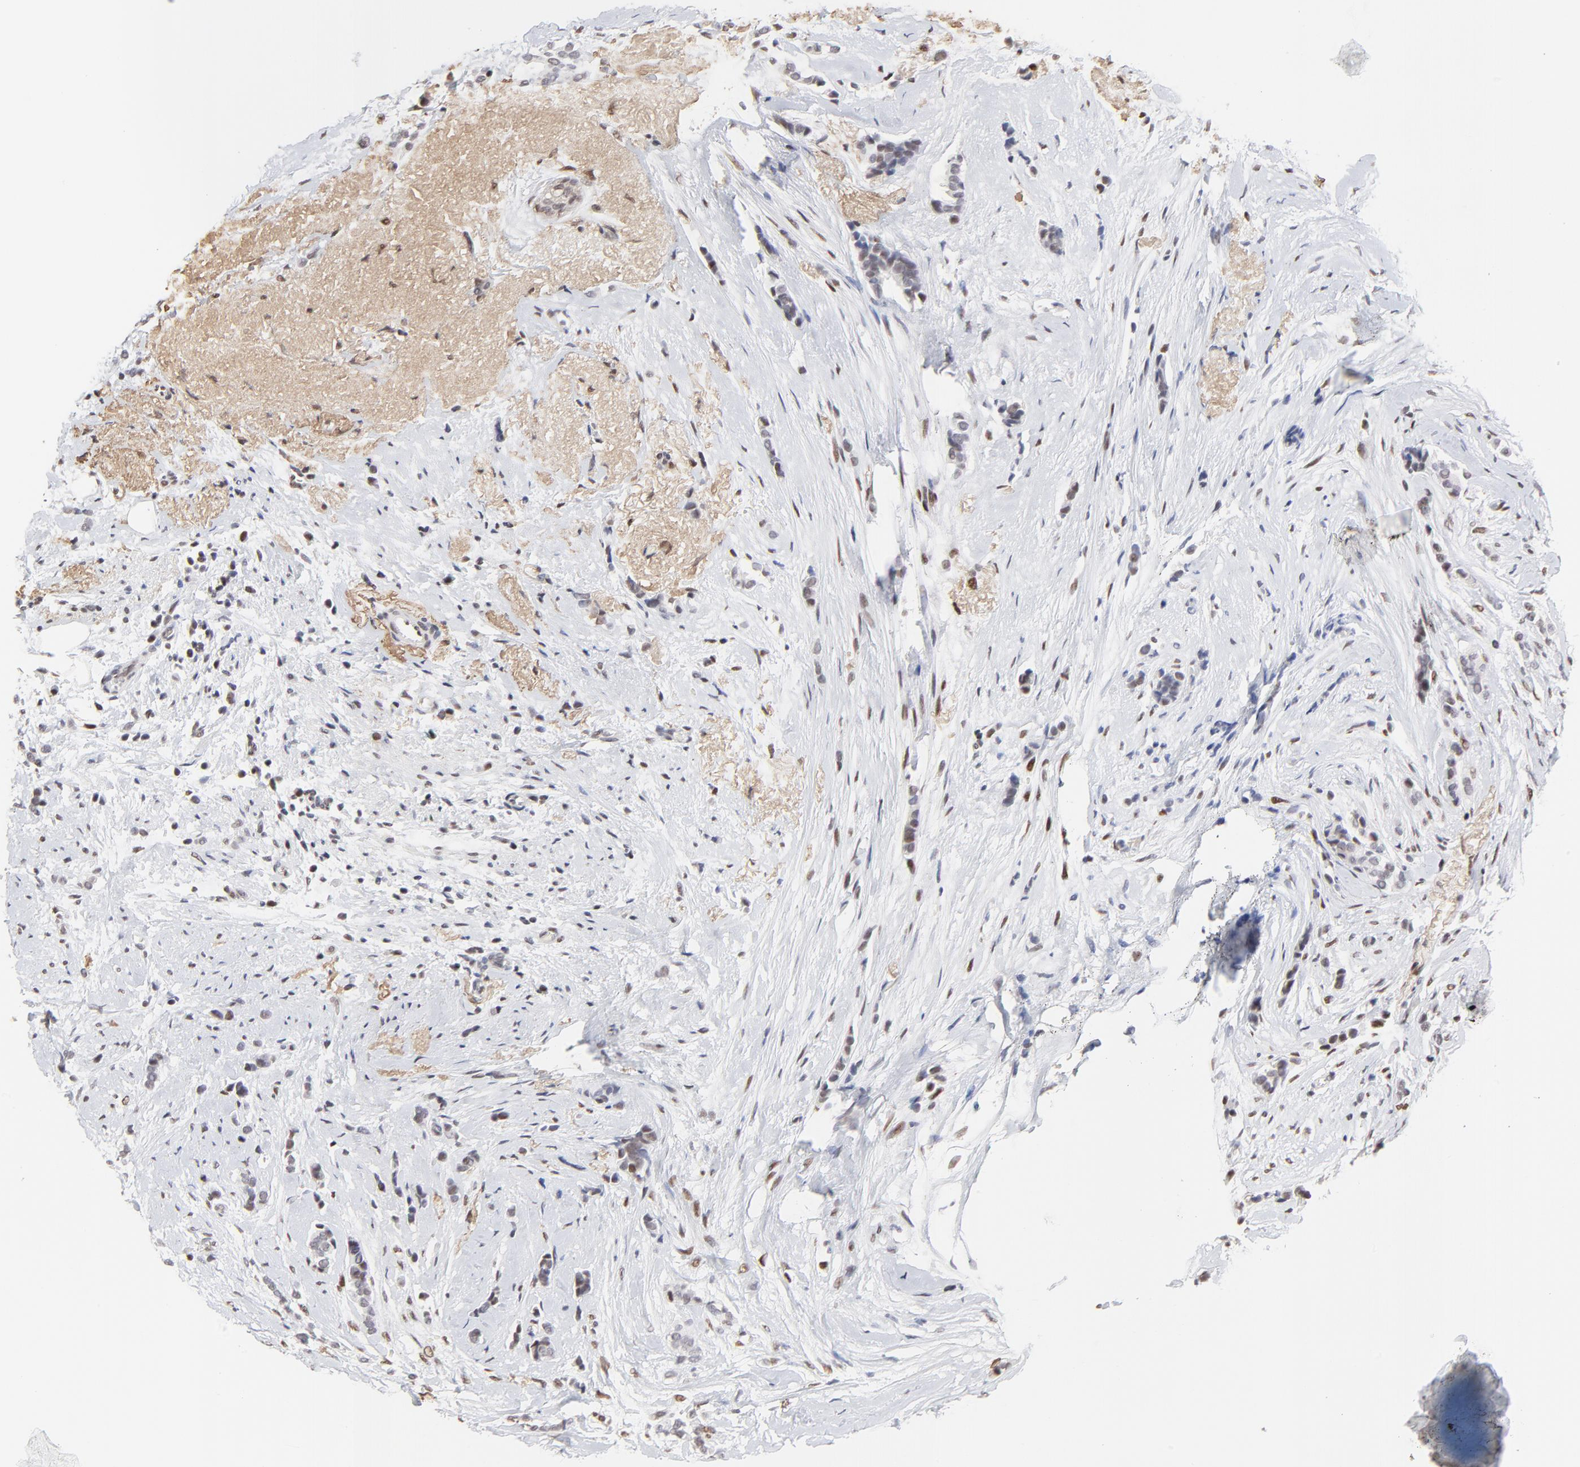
{"staining": {"intensity": "weak", "quantity": "<25%", "location": "nuclear"}, "tissue": "breast cancer", "cell_type": "Tumor cells", "image_type": "cancer", "snomed": [{"axis": "morphology", "description": "Lobular carcinoma"}, {"axis": "topography", "description": "Breast"}], "caption": "Photomicrograph shows no protein expression in tumor cells of breast cancer tissue.", "gene": "OGFOD1", "patient": {"sex": "female", "age": 56}}